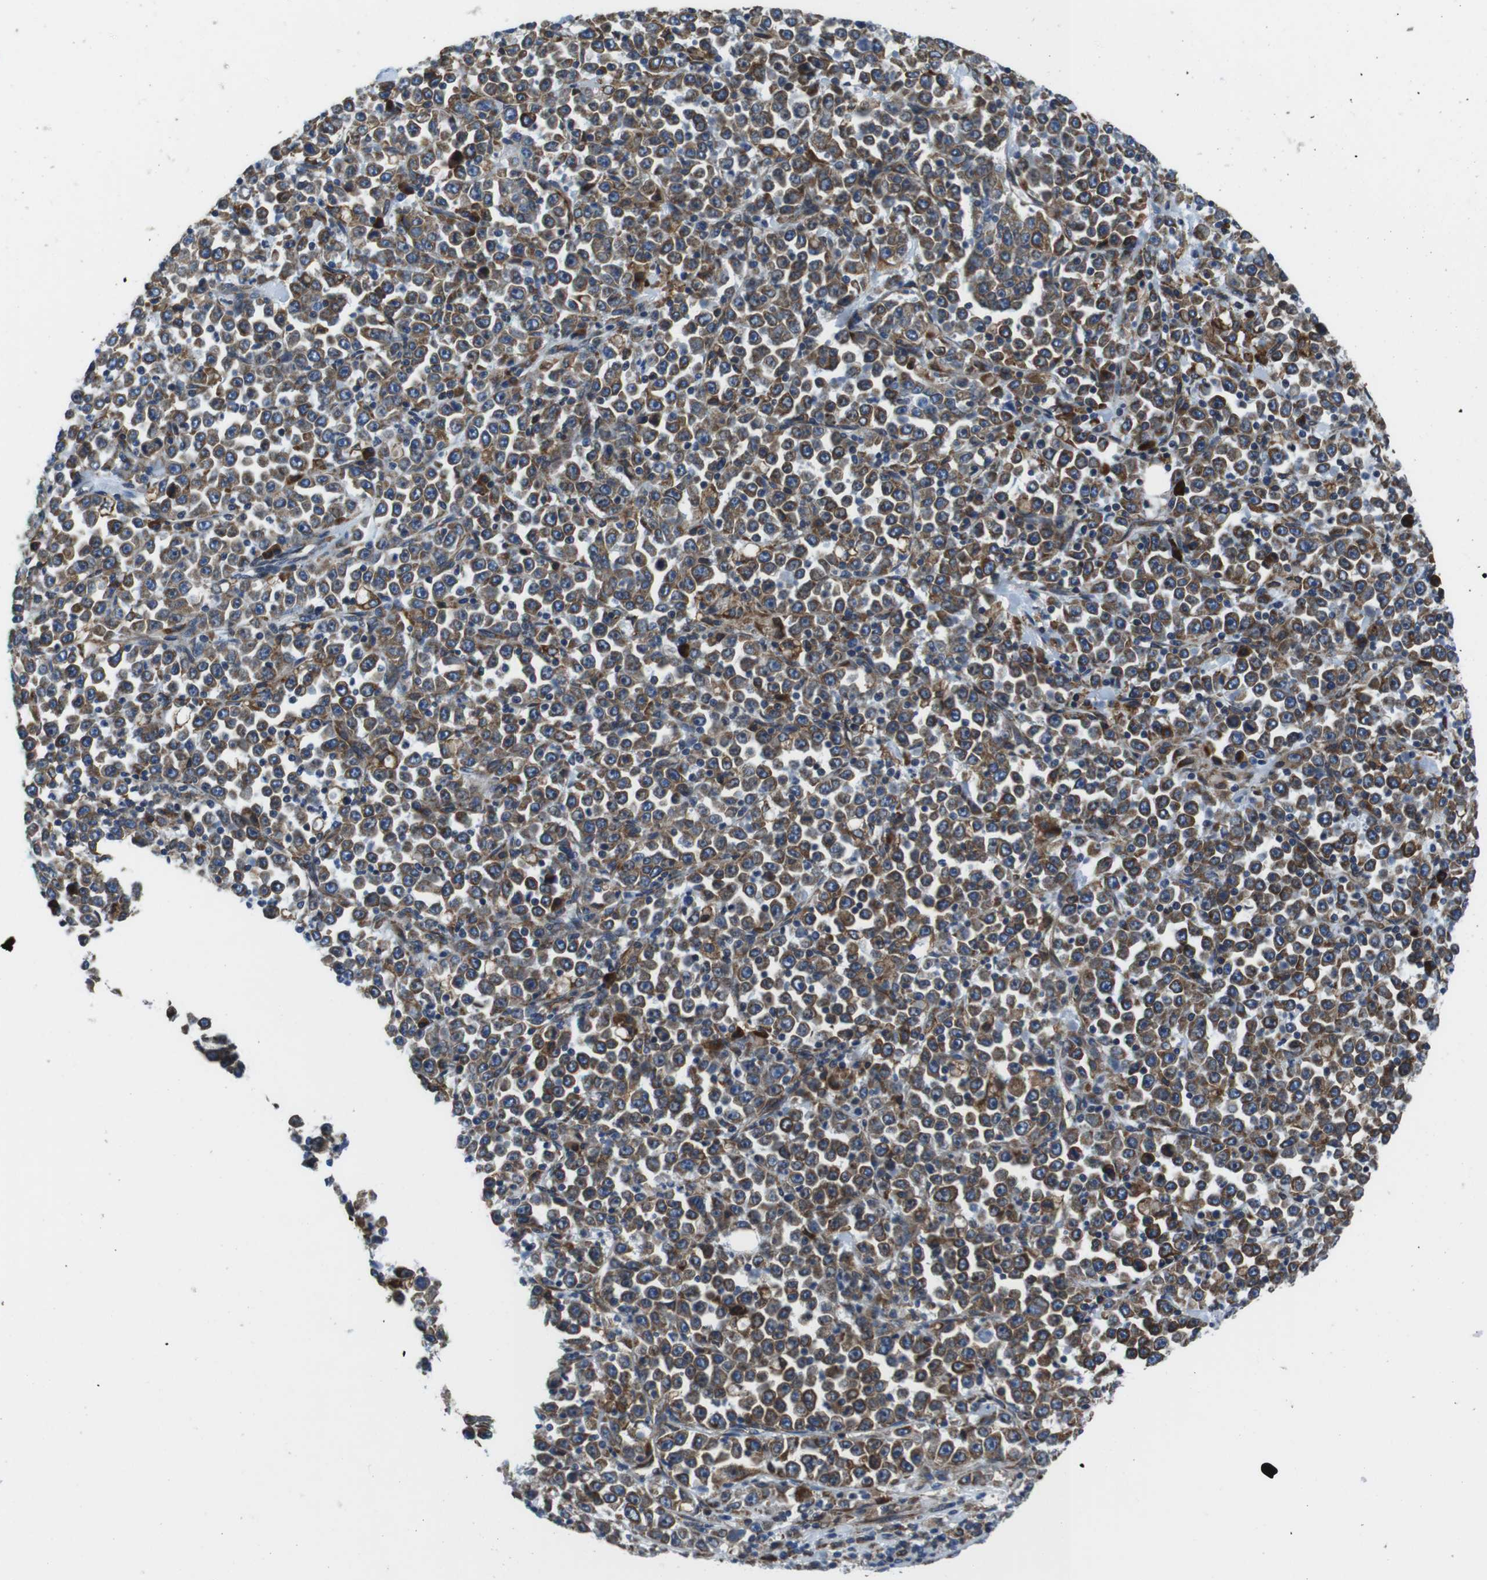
{"staining": {"intensity": "moderate", "quantity": ">75%", "location": "cytoplasmic/membranous"}, "tissue": "stomach cancer", "cell_type": "Tumor cells", "image_type": "cancer", "snomed": [{"axis": "morphology", "description": "Normal tissue, NOS"}, {"axis": "morphology", "description": "Adenocarcinoma, NOS"}, {"axis": "topography", "description": "Stomach, upper"}, {"axis": "topography", "description": "Stomach"}], "caption": "A high-resolution micrograph shows immunohistochemistry staining of stomach cancer, which demonstrates moderate cytoplasmic/membranous positivity in about >75% of tumor cells.", "gene": "UGGT1", "patient": {"sex": "male", "age": 59}}